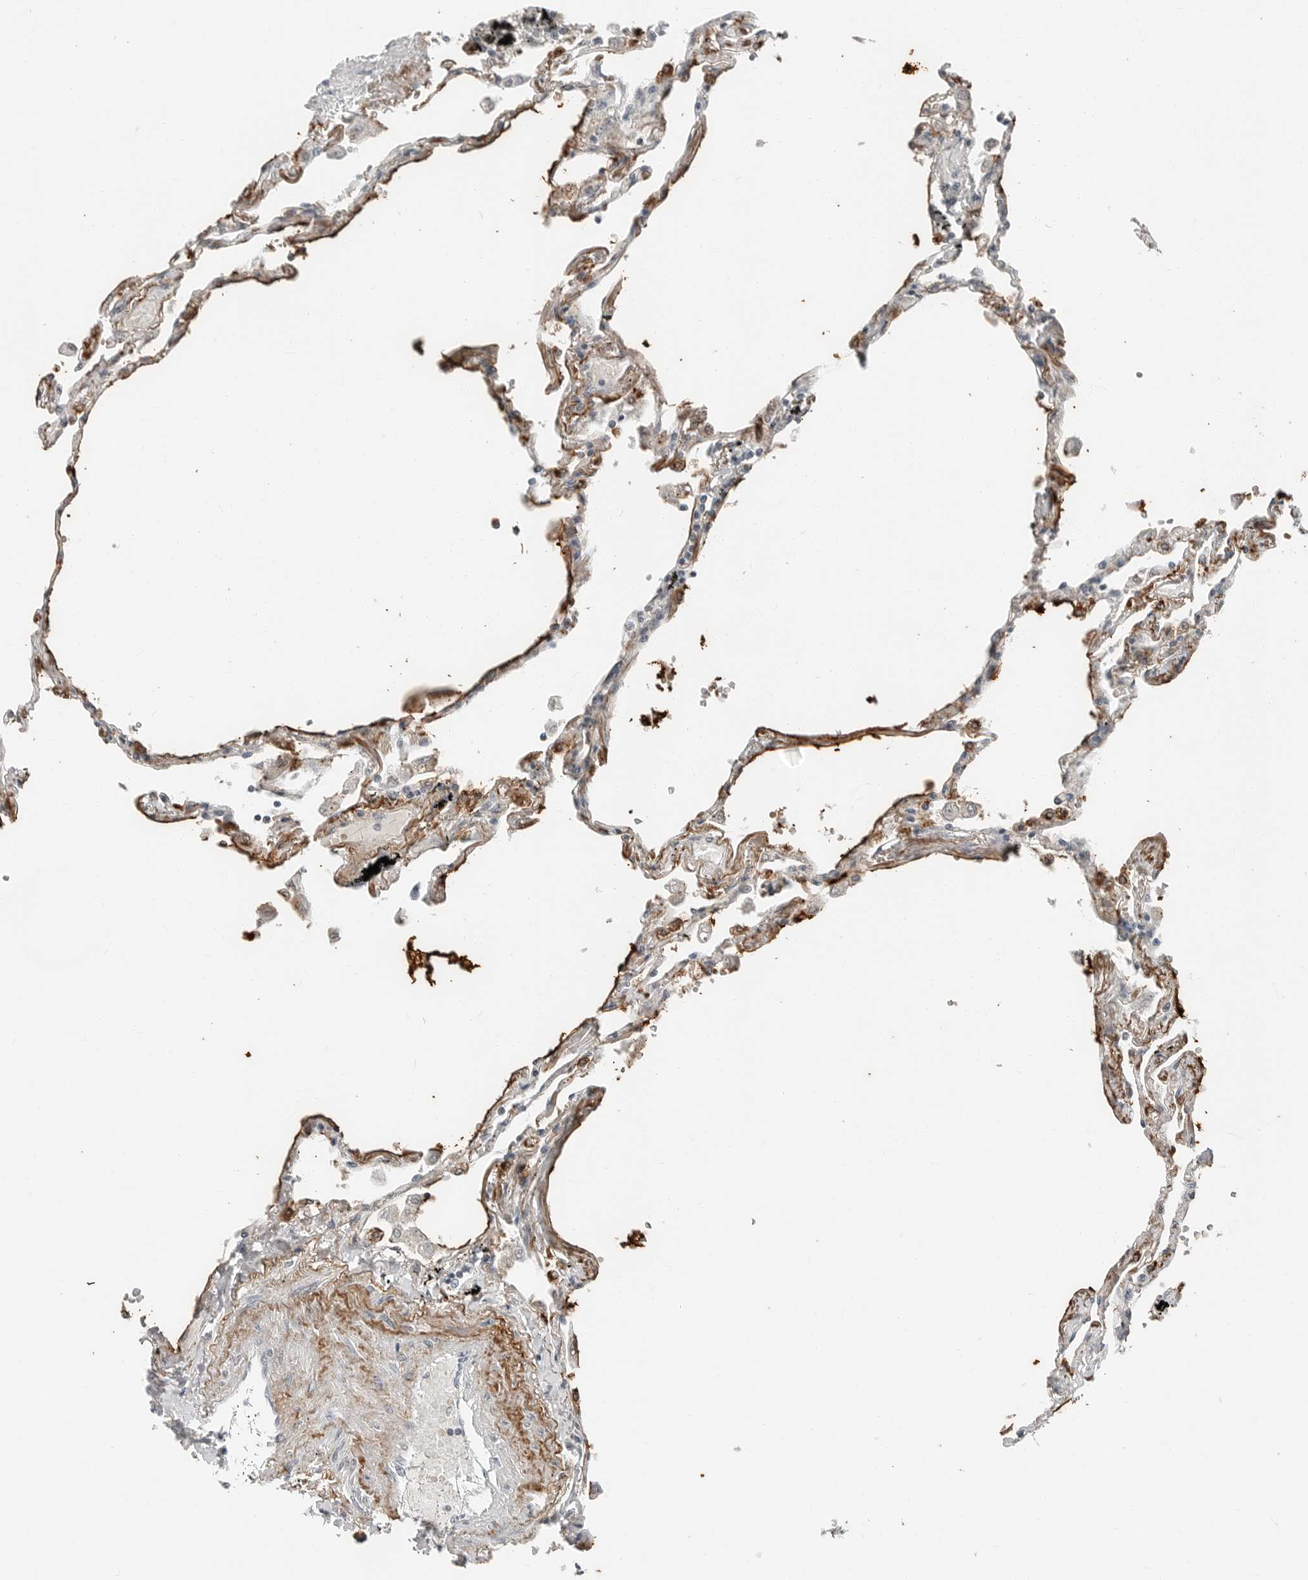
{"staining": {"intensity": "moderate", "quantity": "25%-75%", "location": "cytoplasmic/membranous"}, "tissue": "lung", "cell_type": "Alveolar cells", "image_type": "normal", "snomed": [{"axis": "morphology", "description": "Normal tissue, NOS"}, {"axis": "topography", "description": "Lung"}], "caption": "Immunohistochemistry (IHC) image of unremarkable lung: lung stained using immunohistochemistry (IHC) displays medium levels of moderate protein expression localized specifically in the cytoplasmic/membranous of alveolar cells, appearing as a cytoplasmic/membranous brown color.", "gene": "FCRLB", "patient": {"sex": "female", "age": 67}}